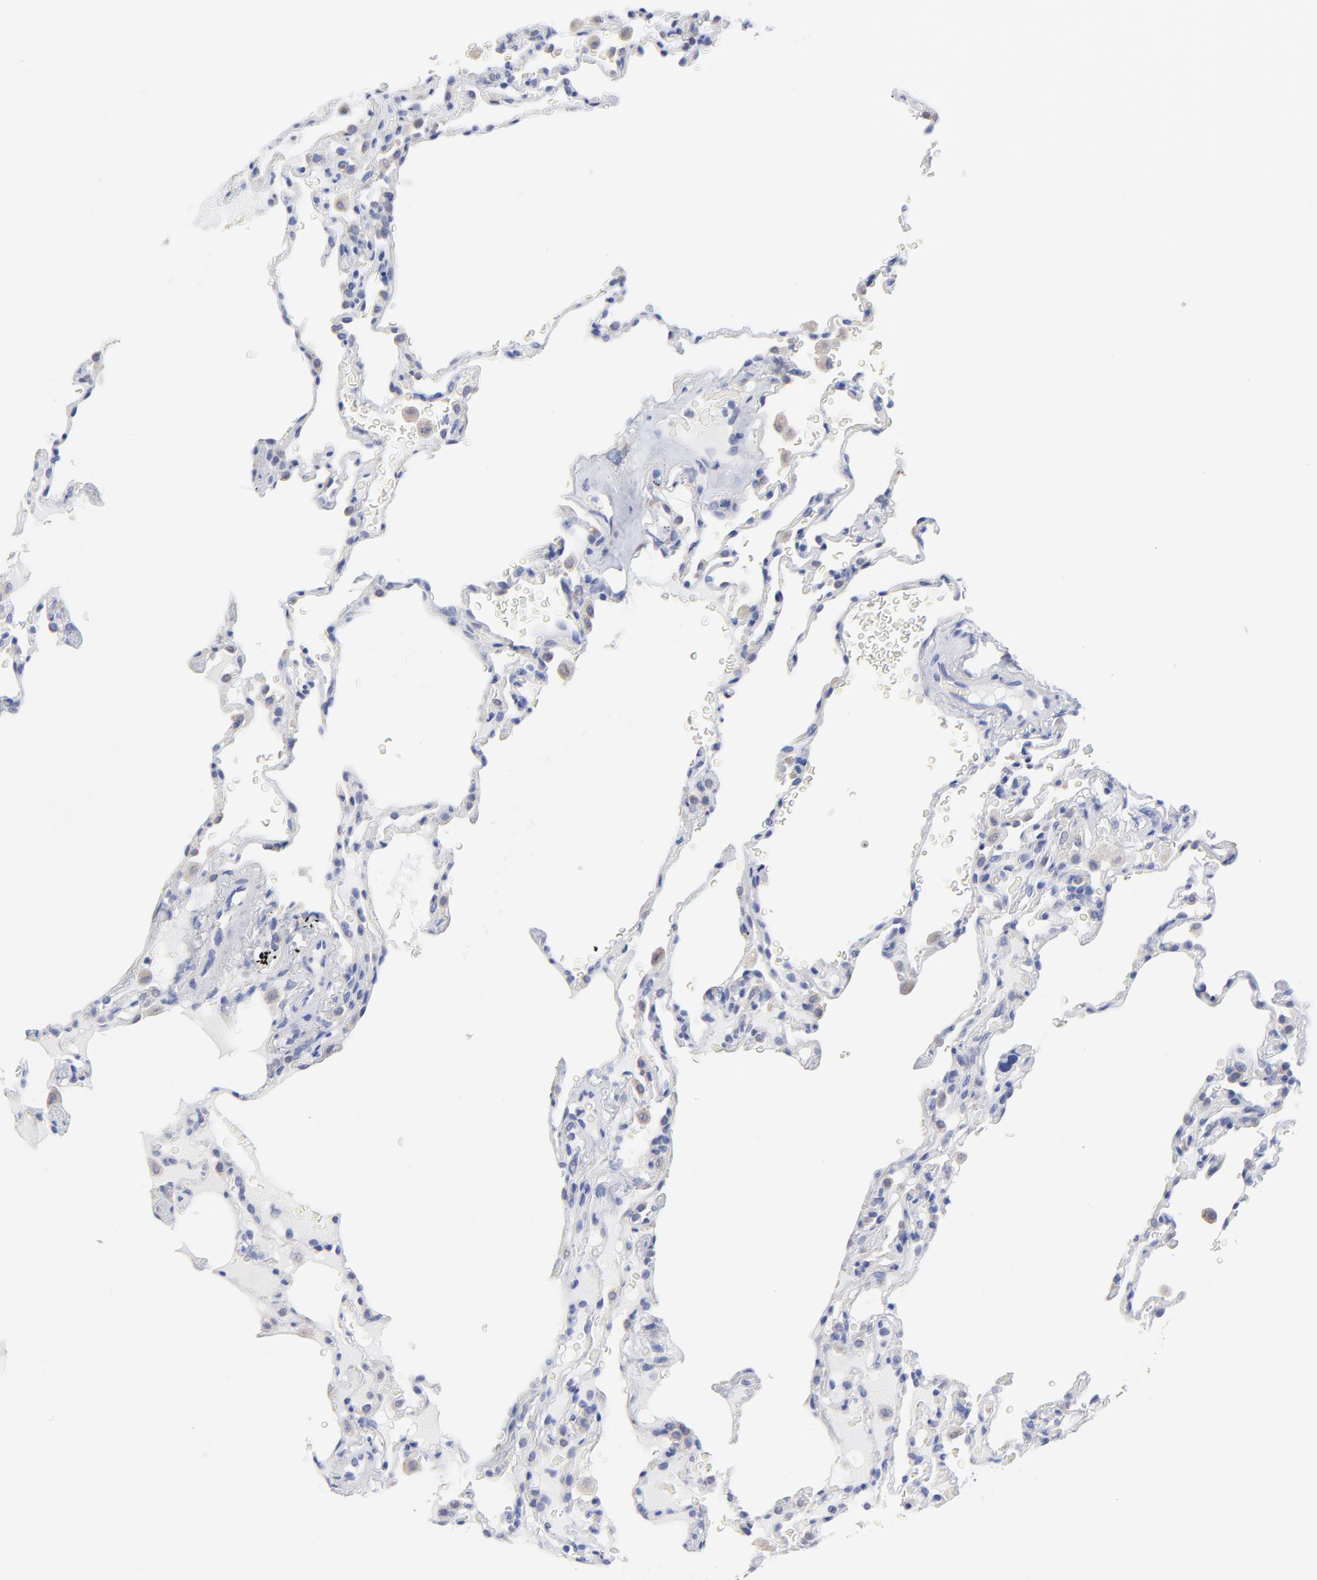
{"staining": {"intensity": "negative", "quantity": "none", "location": "none"}, "tissue": "lung", "cell_type": "Alveolar cells", "image_type": "normal", "snomed": [{"axis": "morphology", "description": "Normal tissue, NOS"}, {"axis": "topography", "description": "Lung"}], "caption": "The photomicrograph shows no significant positivity in alveolar cells of lung. (DAB (3,3'-diaminobenzidine) IHC, high magnification).", "gene": "DUSP9", "patient": {"sex": "male", "age": 59}}